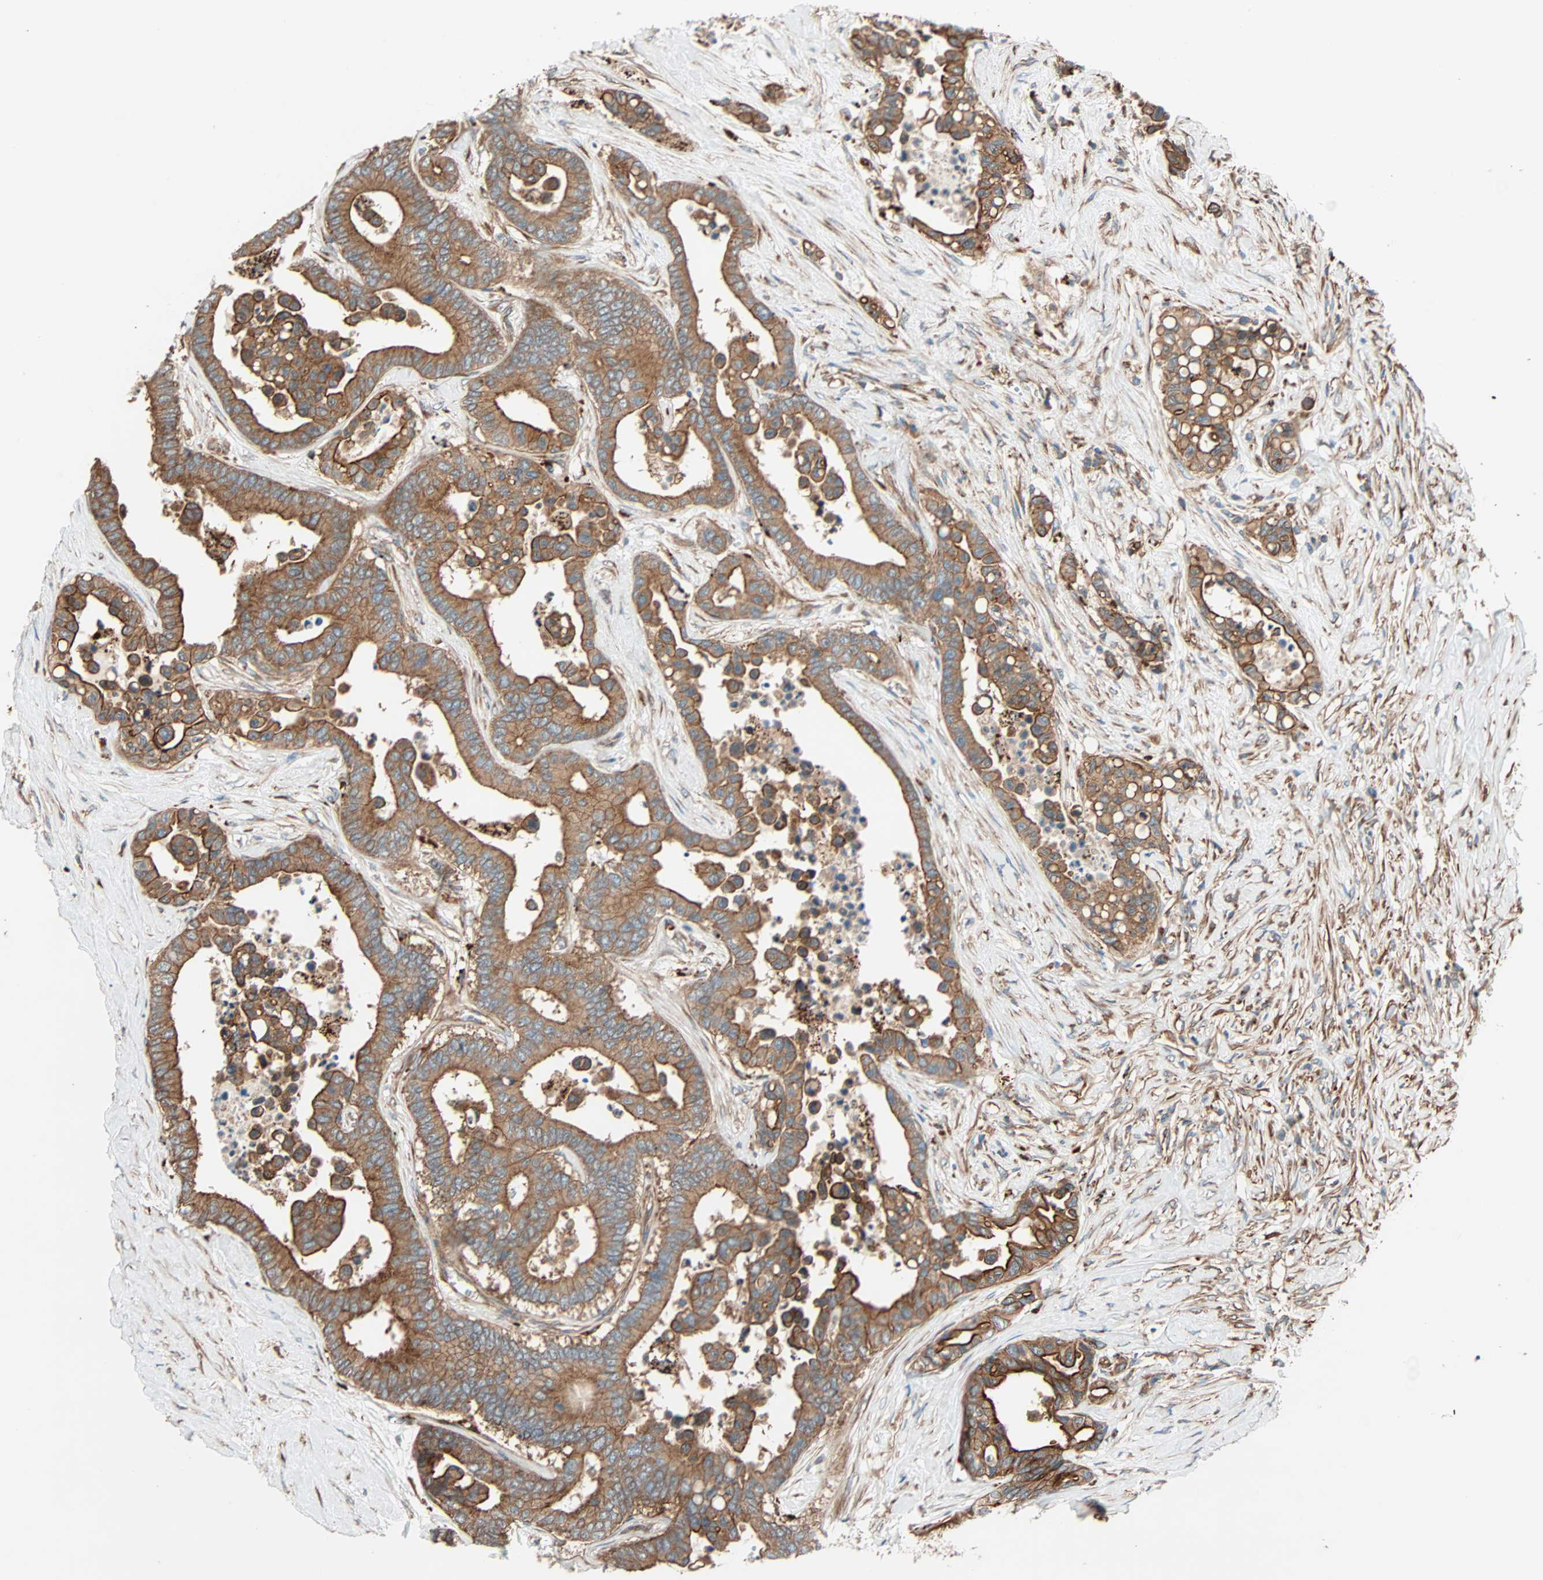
{"staining": {"intensity": "strong", "quantity": ">75%", "location": "cytoplasmic/membranous"}, "tissue": "colorectal cancer", "cell_type": "Tumor cells", "image_type": "cancer", "snomed": [{"axis": "morphology", "description": "Normal tissue, NOS"}, {"axis": "morphology", "description": "Adenocarcinoma, NOS"}, {"axis": "topography", "description": "Colon"}], "caption": "Protein analysis of colorectal cancer tissue displays strong cytoplasmic/membranous expression in about >75% of tumor cells.", "gene": "PHYH", "patient": {"sex": "male", "age": 82}}